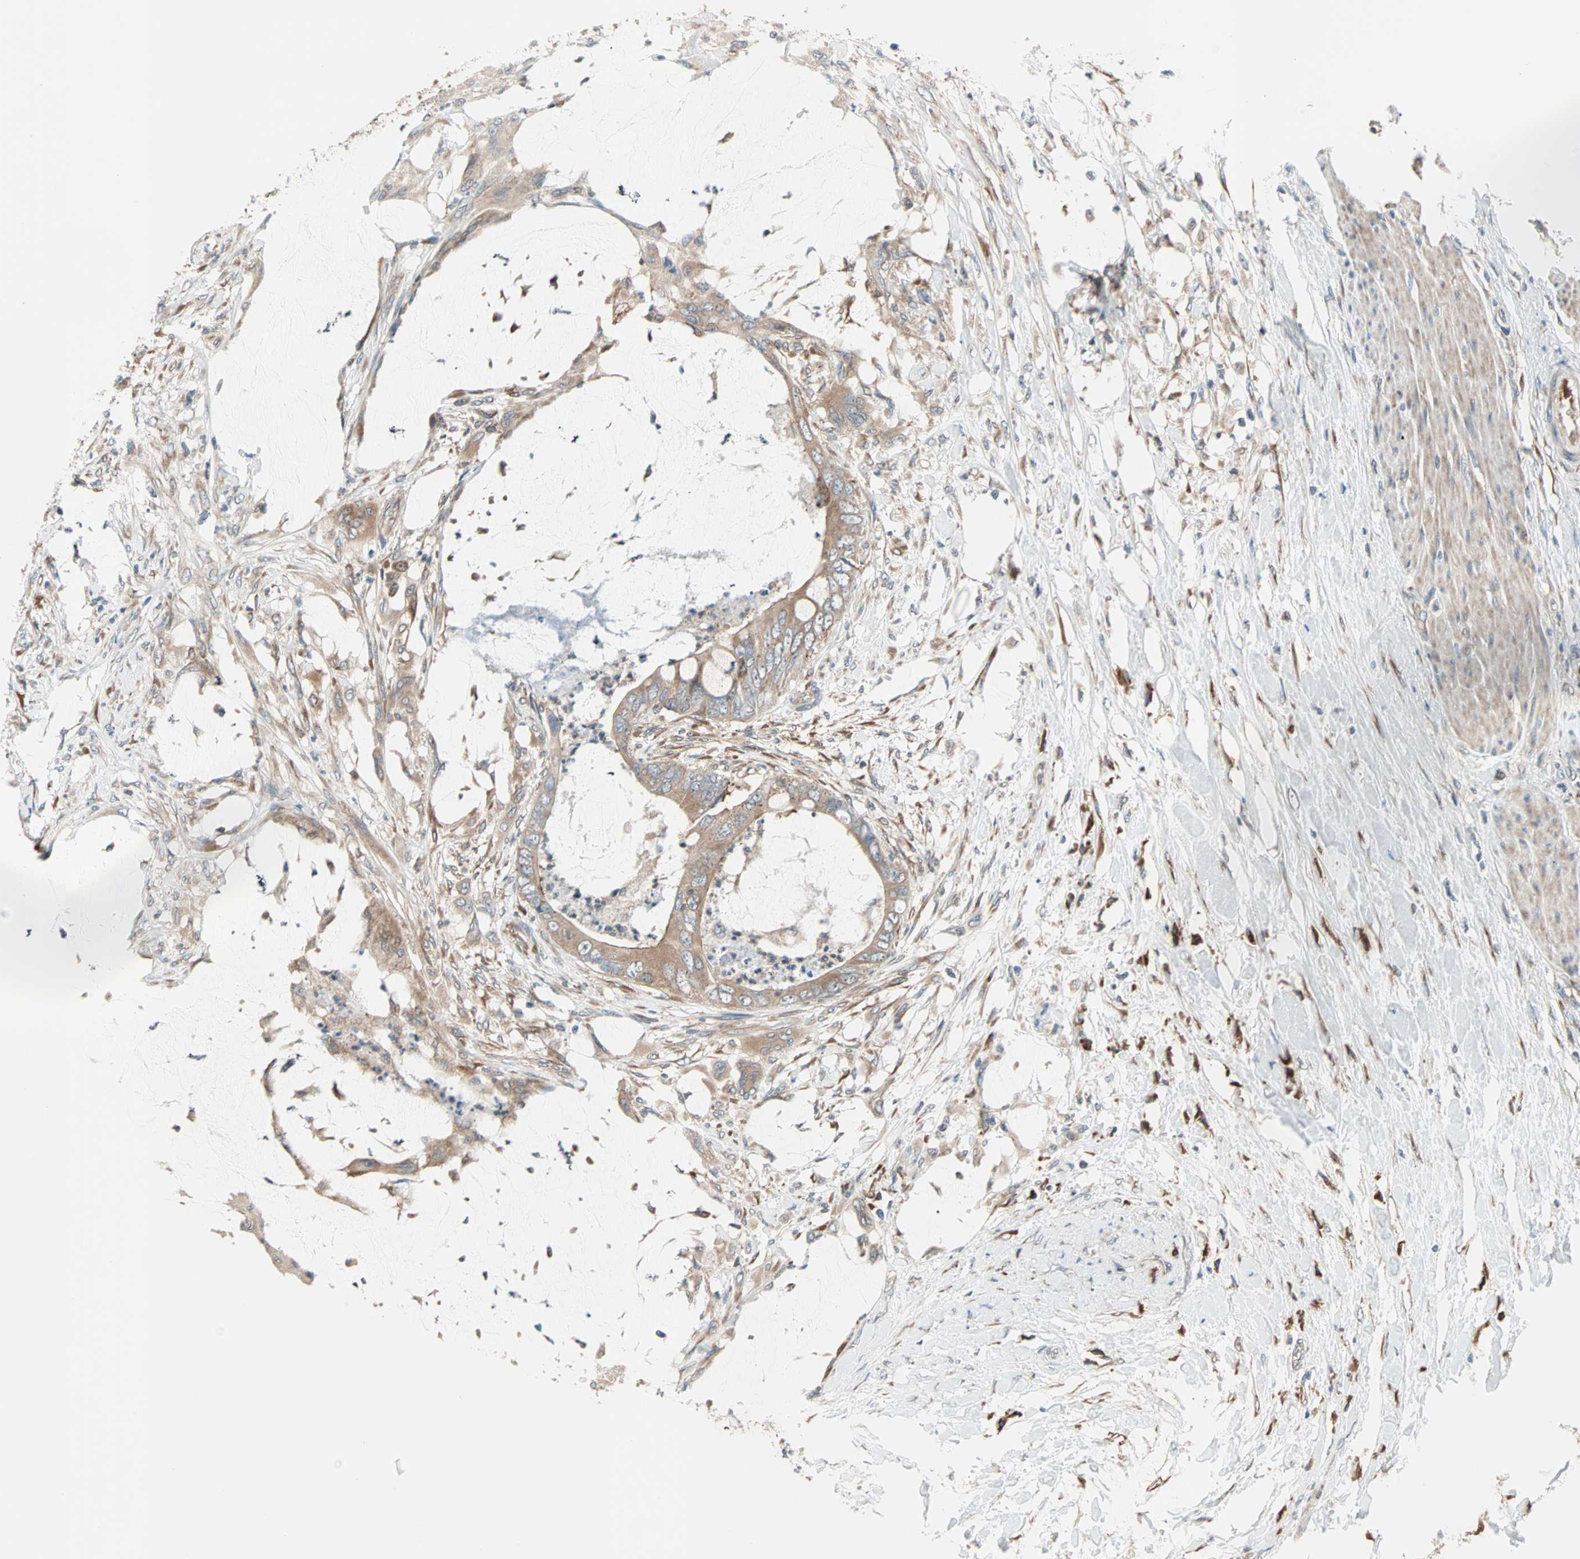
{"staining": {"intensity": "weak", "quantity": ">75%", "location": "cytoplasmic/membranous"}, "tissue": "colorectal cancer", "cell_type": "Tumor cells", "image_type": "cancer", "snomed": [{"axis": "morphology", "description": "Adenocarcinoma, NOS"}, {"axis": "topography", "description": "Rectum"}], "caption": "A micrograph of human colorectal cancer (adenocarcinoma) stained for a protein shows weak cytoplasmic/membranous brown staining in tumor cells.", "gene": "SAR1A", "patient": {"sex": "female", "age": 77}}